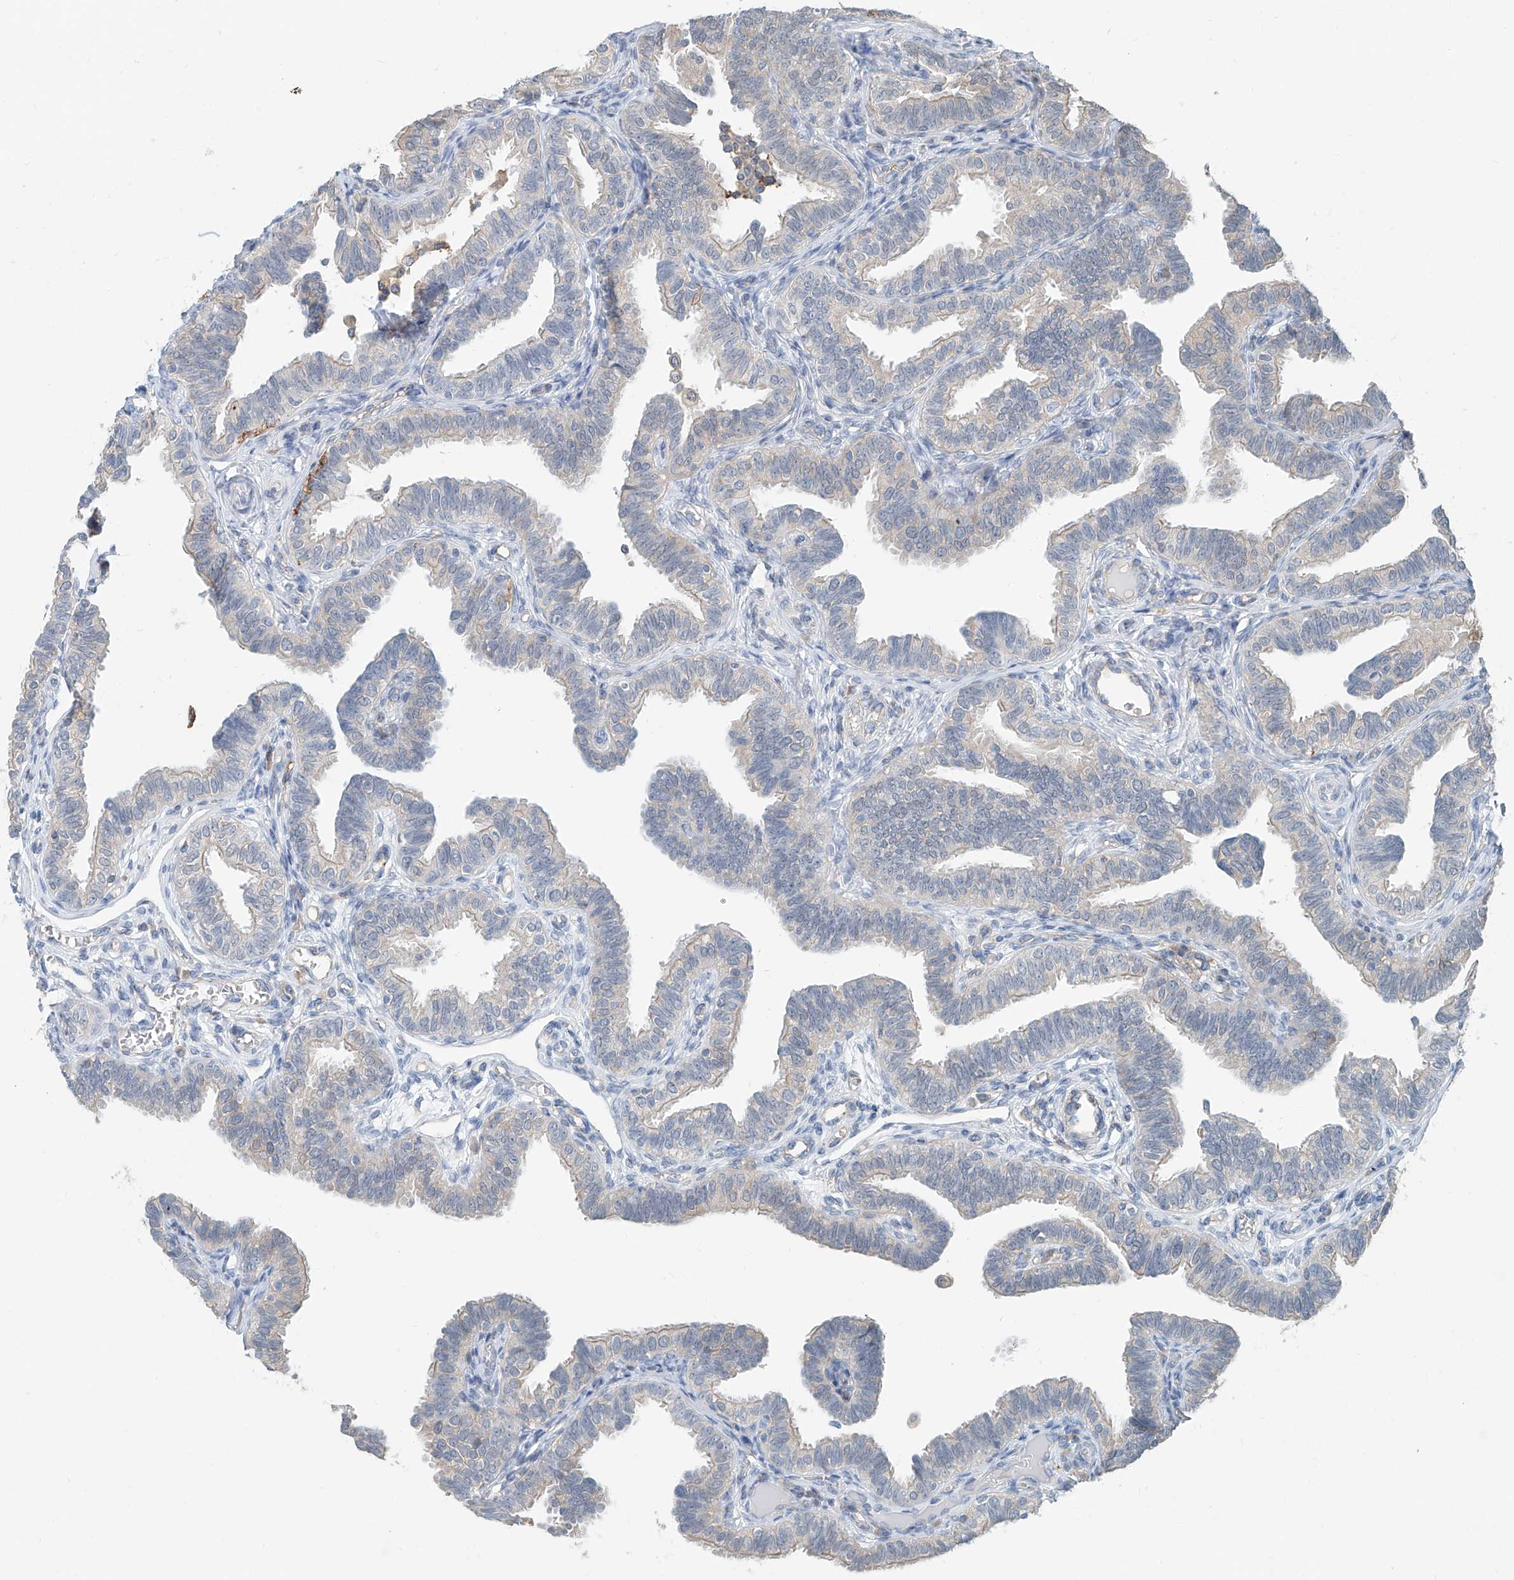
{"staining": {"intensity": "moderate", "quantity": "<25%", "location": "cytoplasmic/membranous"}, "tissue": "fallopian tube", "cell_type": "Glandular cells", "image_type": "normal", "snomed": [{"axis": "morphology", "description": "Normal tissue, NOS"}, {"axis": "topography", "description": "Fallopian tube"}], "caption": "An immunohistochemistry photomicrograph of unremarkable tissue is shown. Protein staining in brown highlights moderate cytoplasmic/membranous positivity in fallopian tube within glandular cells. The protein of interest is stained brown, and the nuclei are stained in blue (DAB IHC with brightfield microscopy, high magnification).", "gene": "KCNK10", "patient": {"sex": "female", "age": 39}}